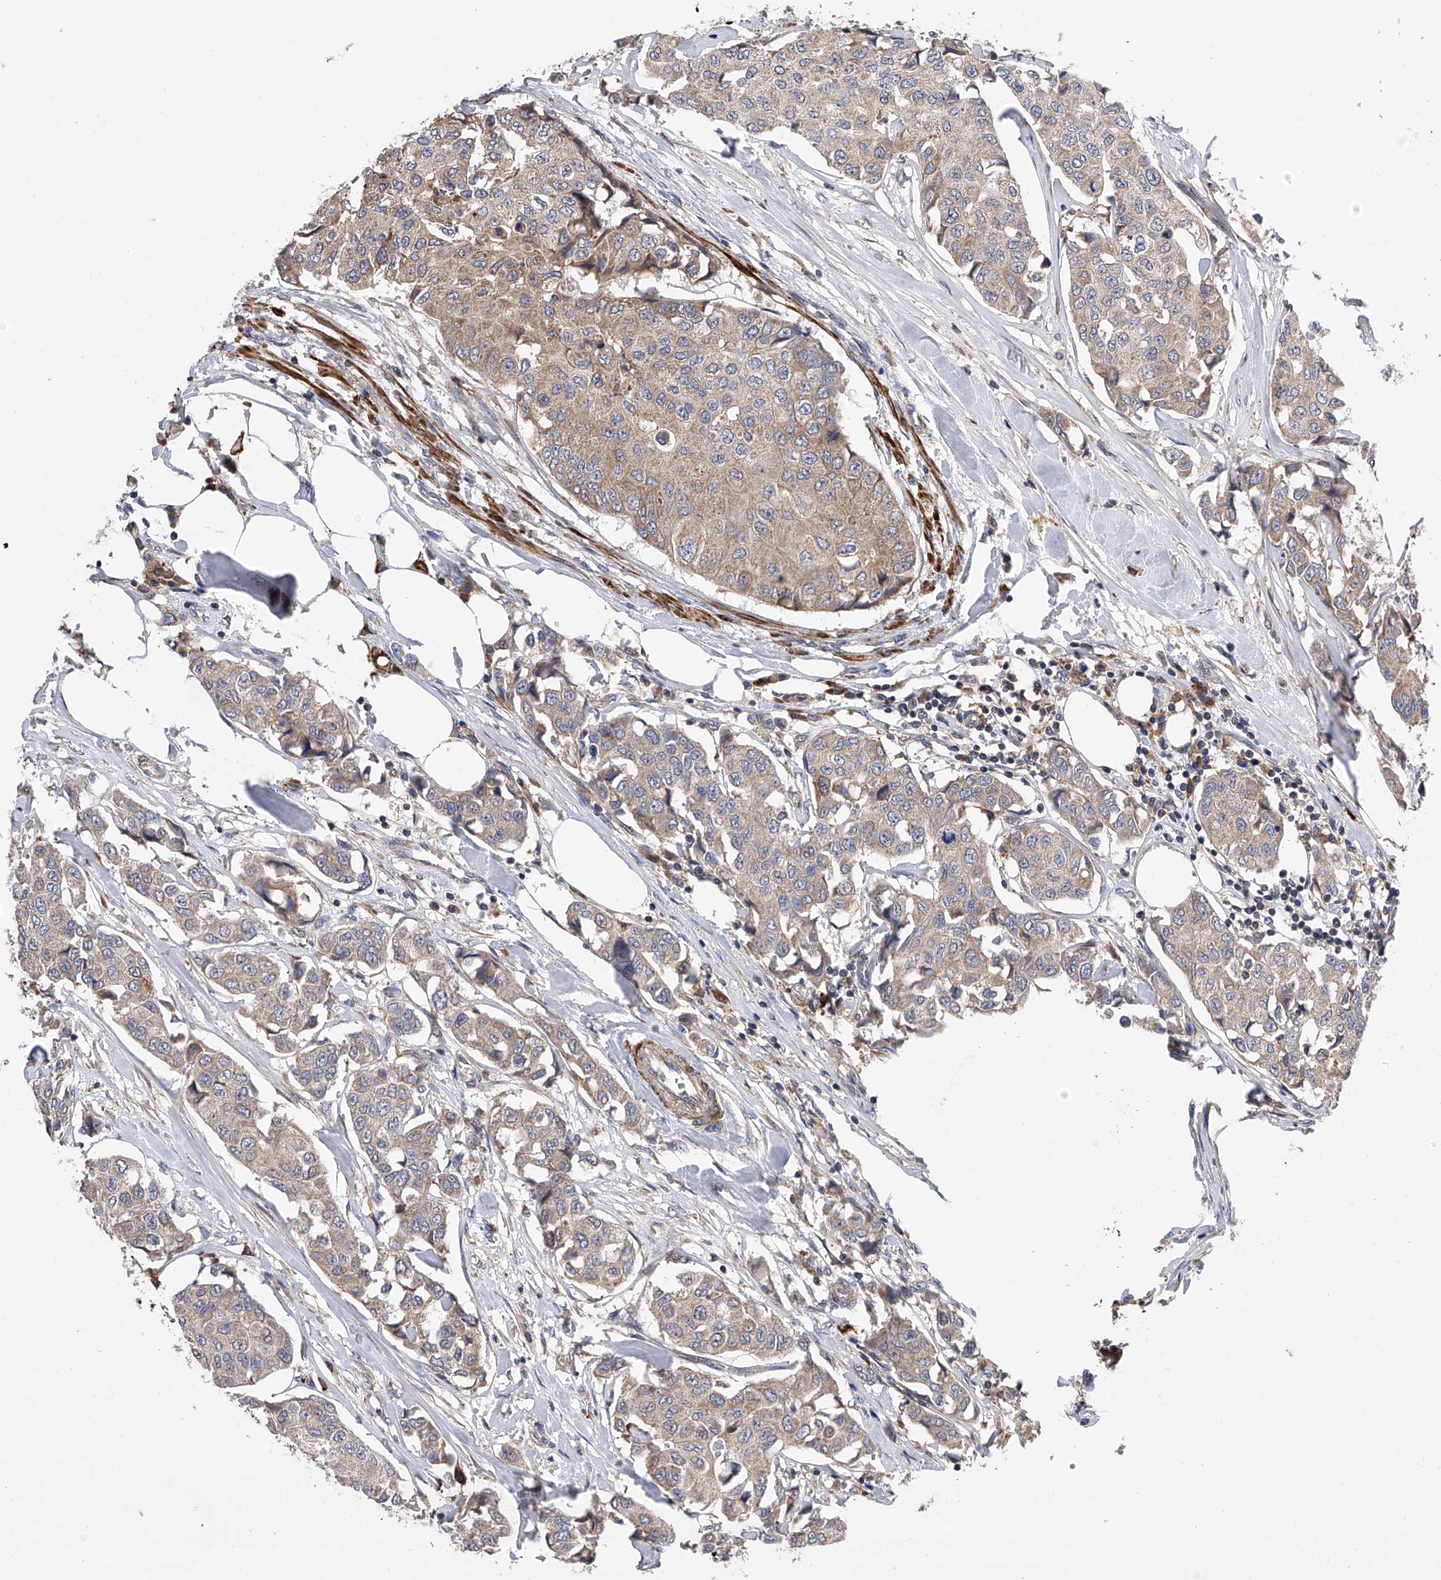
{"staining": {"intensity": "weak", "quantity": ">75%", "location": "cytoplasmic/membranous"}, "tissue": "breast cancer", "cell_type": "Tumor cells", "image_type": "cancer", "snomed": [{"axis": "morphology", "description": "Duct carcinoma"}, {"axis": "topography", "description": "Breast"}], "caption": "Brown immunohistochemical staining in intraductal carcinoma (breast) reveals weak cytoplasmic/membranous positivity in about >75% of tumor cells.", "gene": "SPOCK1", "patient": {"sex": "female", "age": 80}}